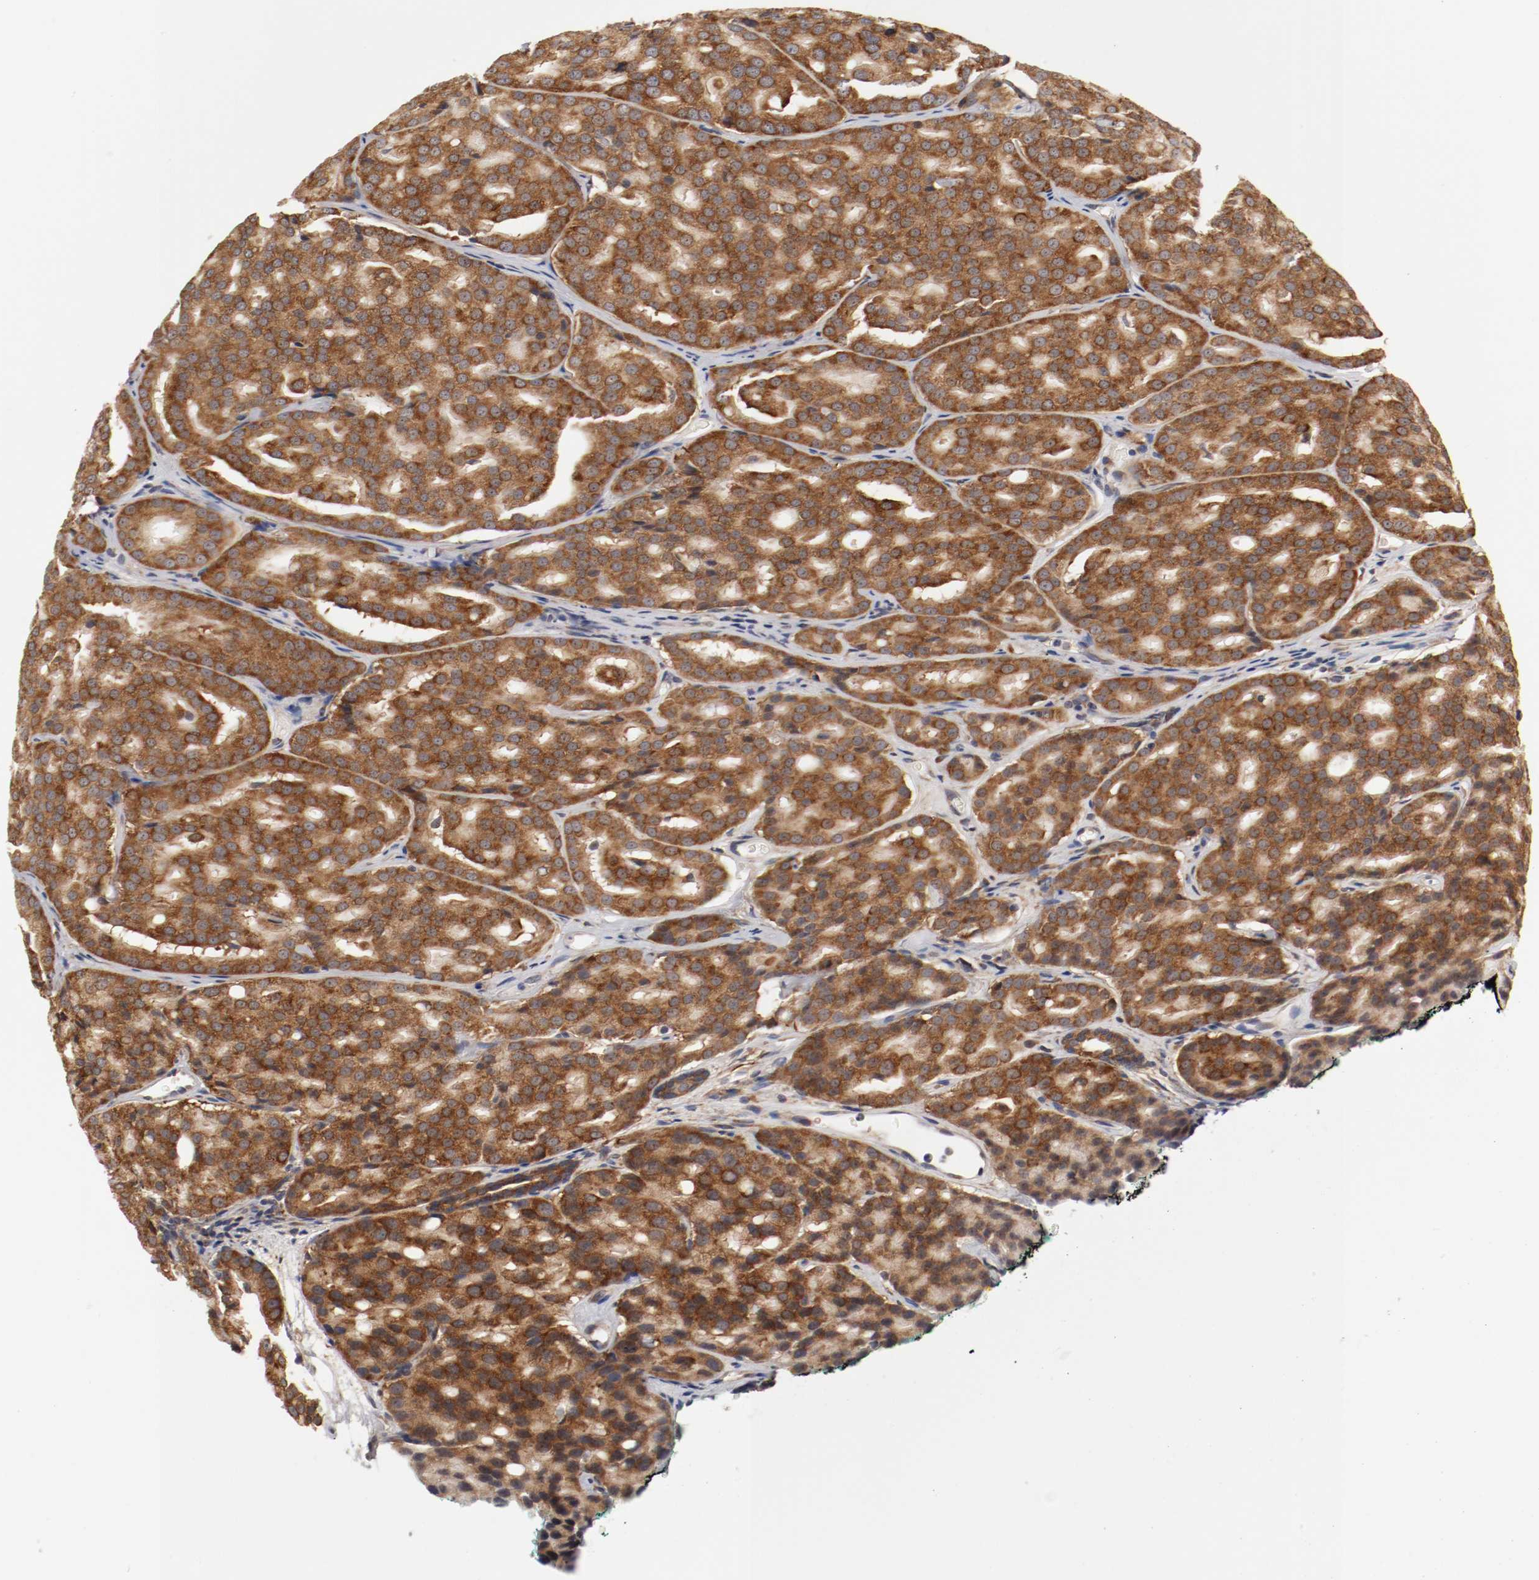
{"staining": {"intensity": "strong", "quantity": ">75%", "location": "cytoplasmic/membranous"}, "tissue": "prostate cancer", "cell_type": "Tumor cells", "image_type": "cancer", "snomed": [{"axis": "morphology", "description": "Adenocarcinoma, High grade"}, {"axis": "topography", "description": "Prostate"}], "caption": "Prostate cancer was stained to show a protein in brown. There is high levels of strong cytoplasmic/membranous expression in about >75% of tumor cells.", "gene": "FKBP3", "patient": {"sex": "male", "age": 64}}